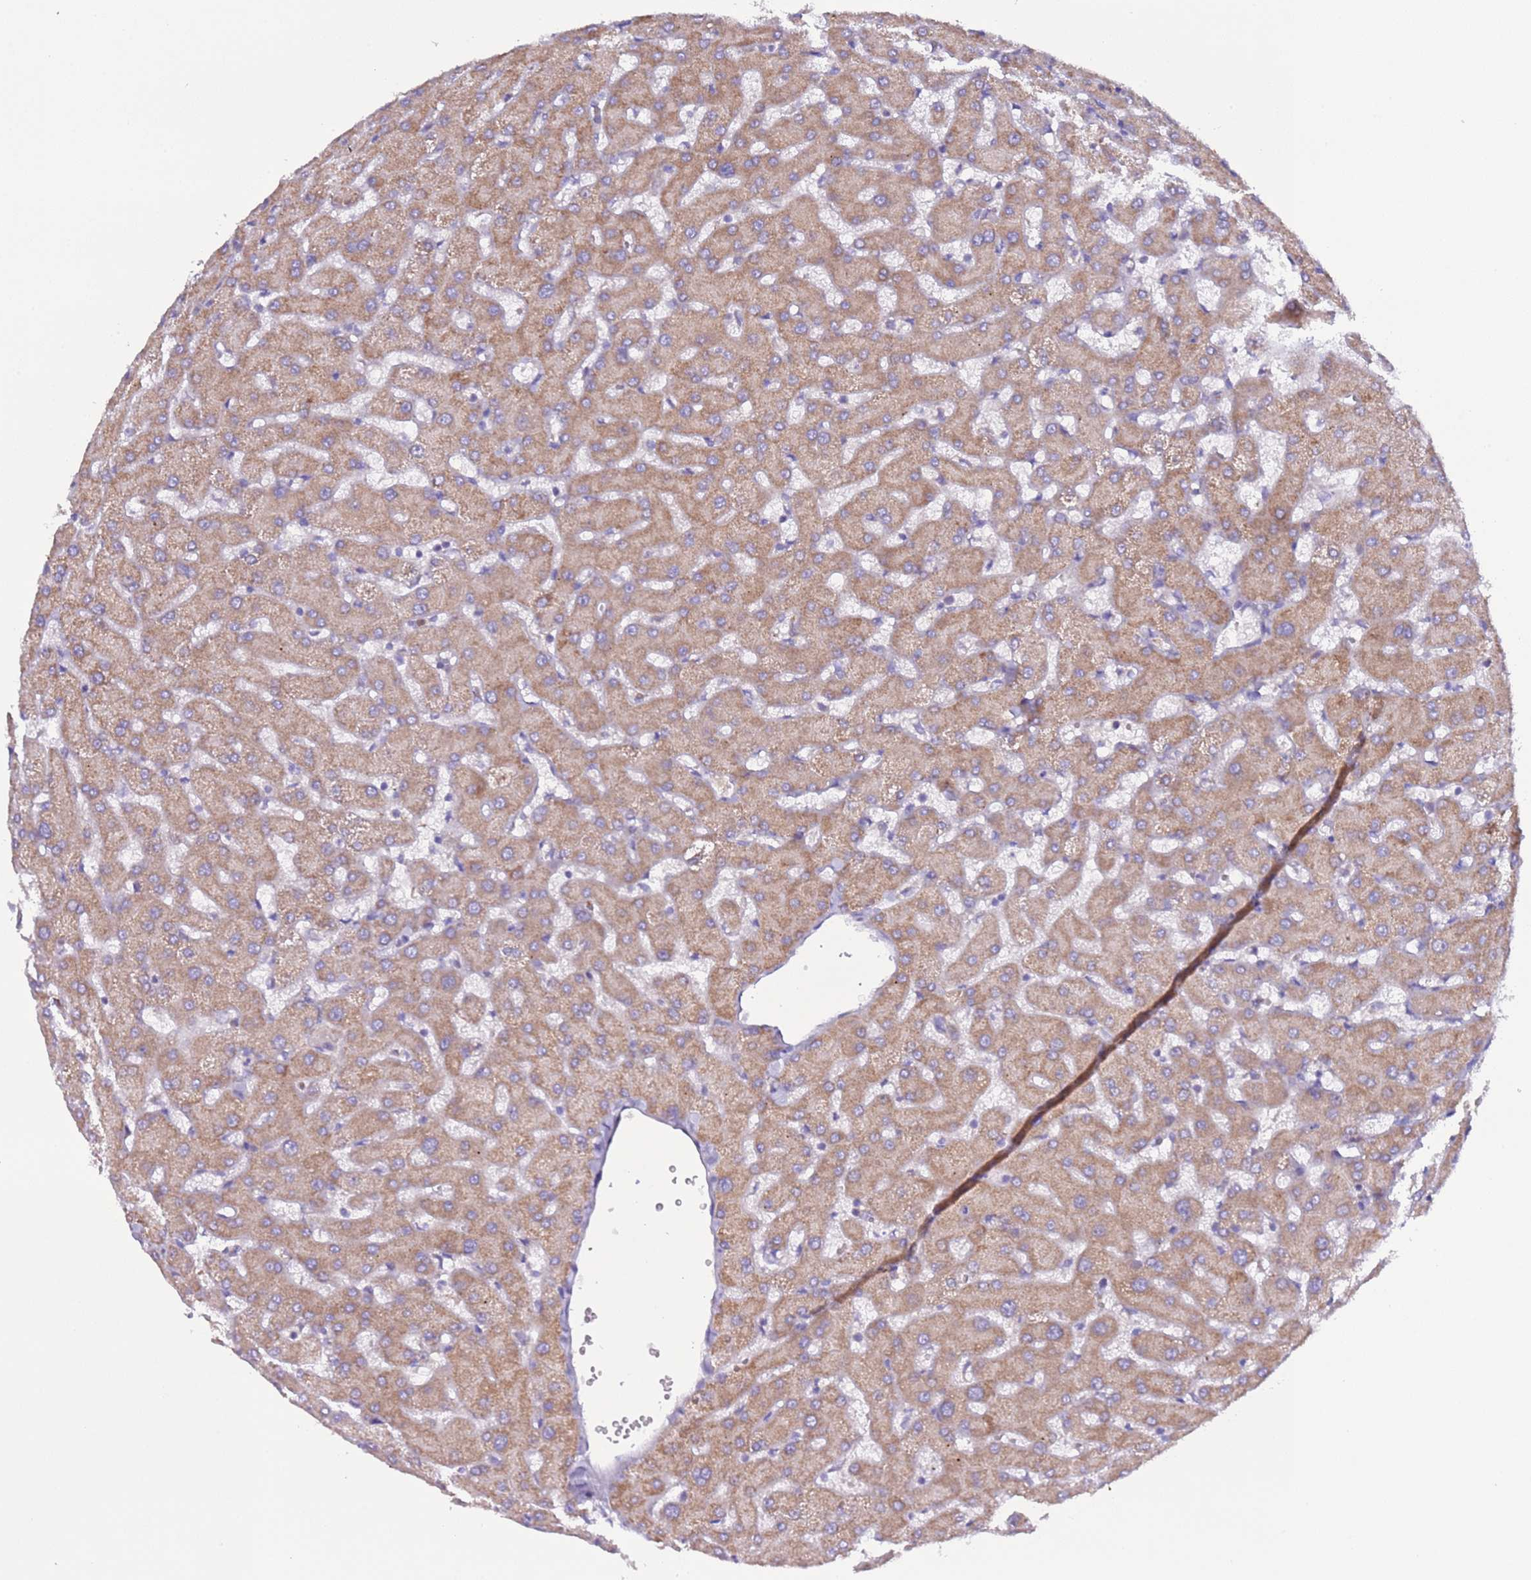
{"staining": {"intensity": "negative", "quantity": "none", "location": "none"}, "tissue": "liver", "cell_type": "Cholangiocytes", "image_type": "normal", "snomed": [{"axis": "morphology", "description": "Normal tissue, NOS"}, {"axis": "topography", "description": "Liver"}], "caption": "Immunohistochemistry micrograph of normal liver: liver stained with DAB (3,3'-diaminobenzidine) demonstrates no significant protein positivity in cholangiocytes.", "gene": "SPCS1", "patient": {"sex": "female", "age": 63}}